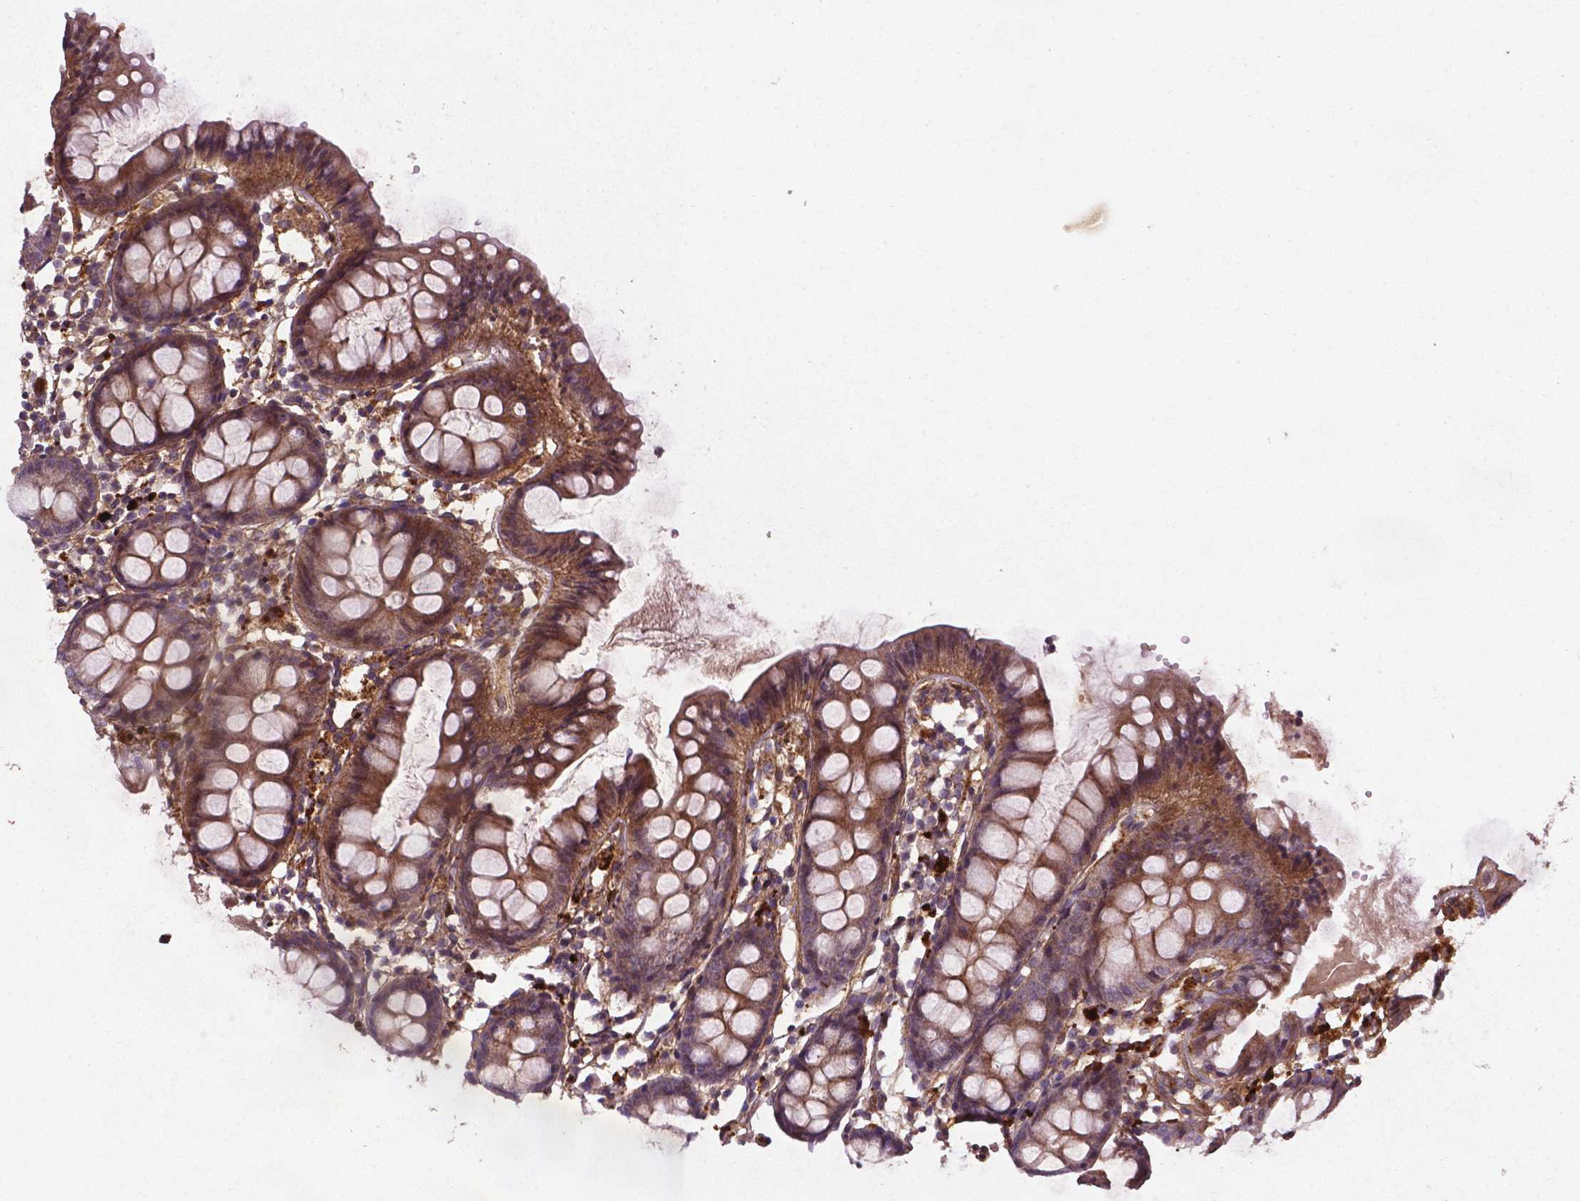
{"staining": {"intensity": "moderate", "quantity": ">75%", "location": "cytoplasmic/membranous"}, "tissue": "colon", "cell_type": "Endothelial cells", "image_type": "normal", "snomed": [{"axis": "morphology", "description": "Normal tissue, NOS"}, {"axis": "topography", "description": "Colon"}], "caption": "A histopathology image showing moderate cytoplasmic/membranous expression in about >75% of endothelial cells in normal colon, as visualized by brown immunohistochemical staining.", "gene": "RRAS", "patient": {"sex": "female", "age": 84}}